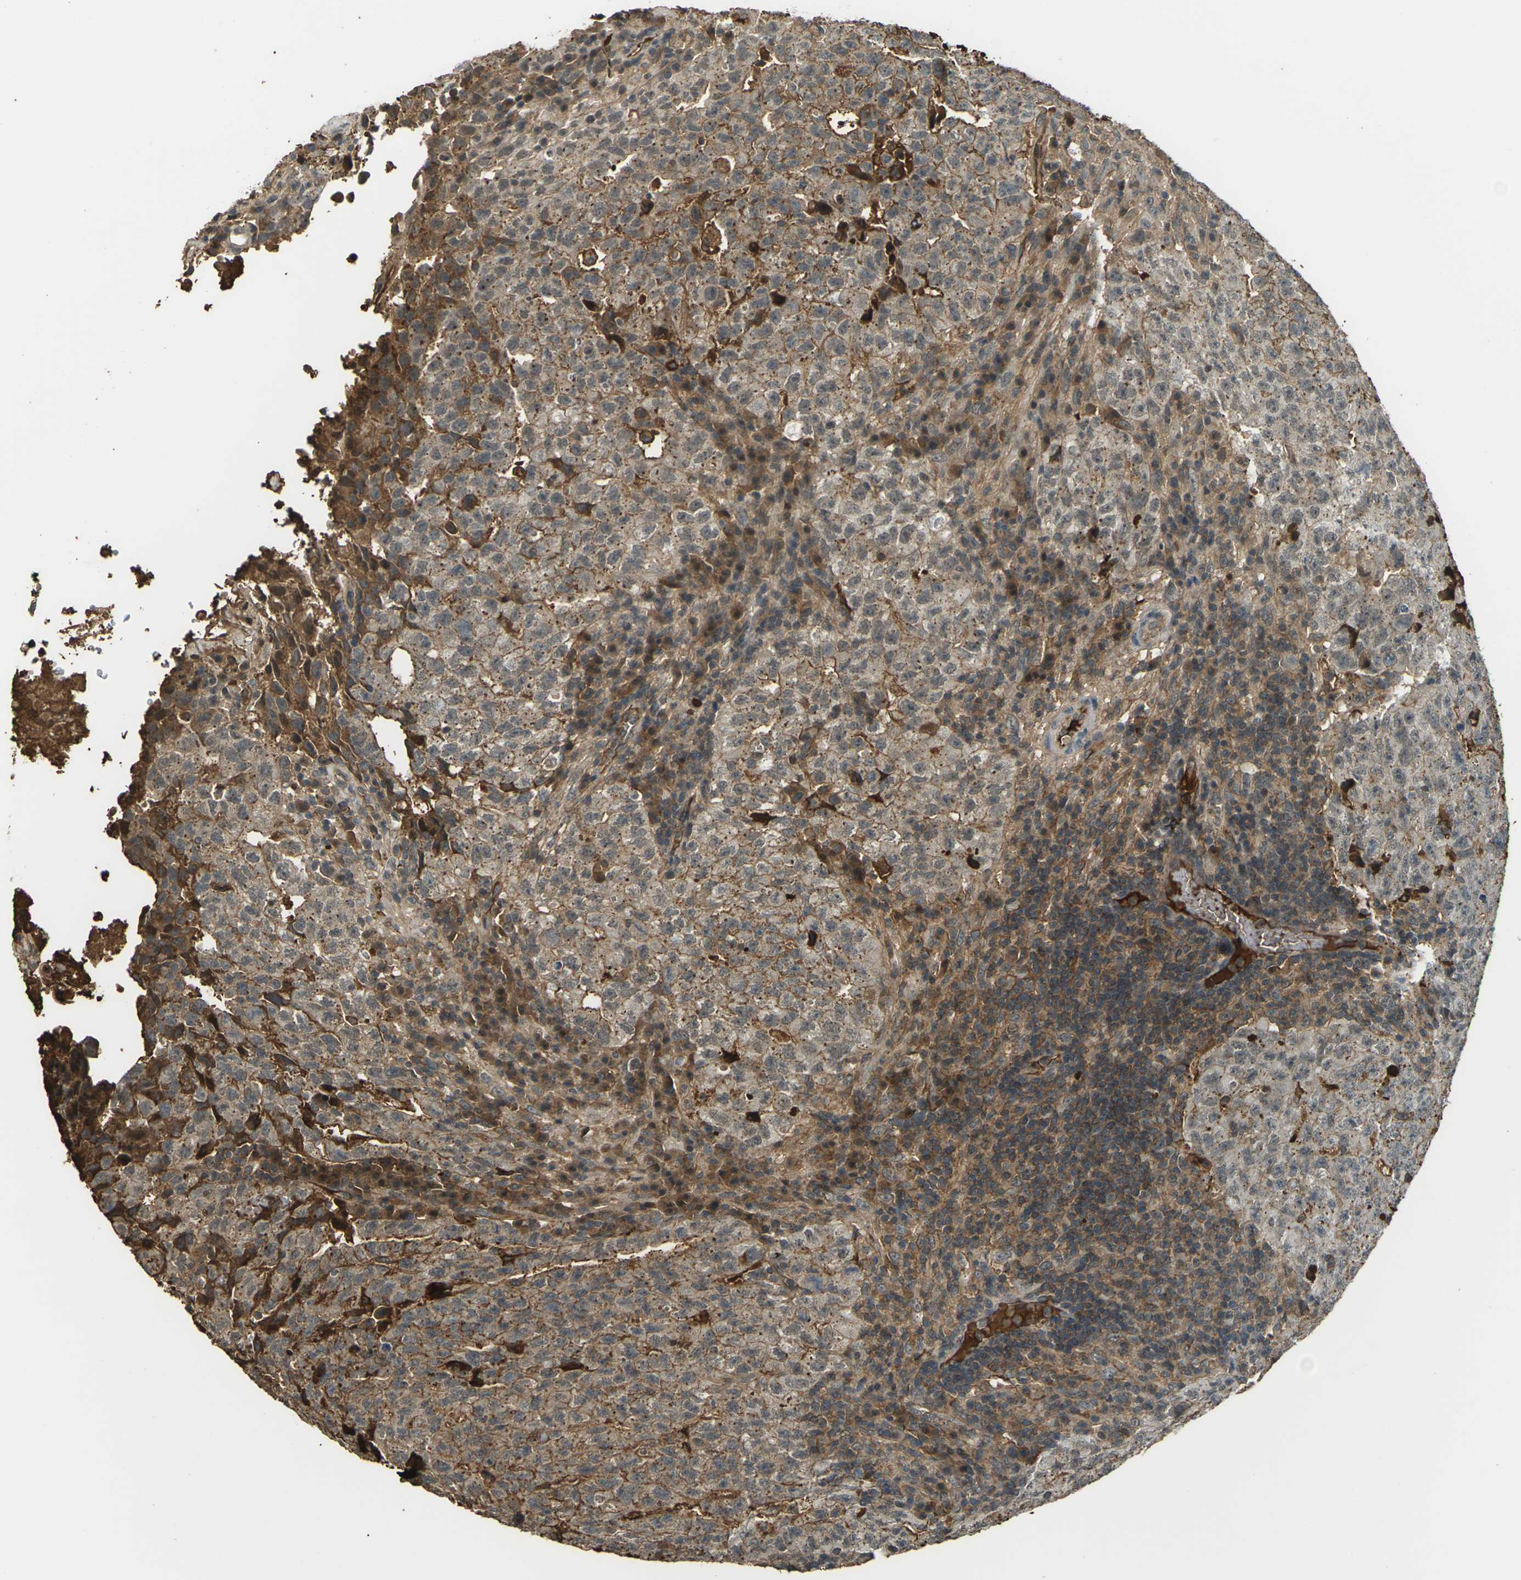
{"staining": {"intensity": "moderate", "quantity": ">75%", "location": "cytoplasmic/membranous"}, "tissue": "testis cancer", "cell_type": "Tumor cells", "image_type": "cancer", "snomed": [{"axis": "morphology", "description": "Necrosis, NOS"}, {"axis": "morphology", "description": "Carcinoma, Embryonal, NOS"}, {"axis": "topography", "description": "Testis"}], "caption": "This is a micrograph of immunohistochemistry staining of testis cancer (embryonal carcinoma), which shows moderate positivity in the cytoplasmic/membranous of tumor cells.", "gene": "CYP1B1", "patient": {"sex": "male", "age": 19}}